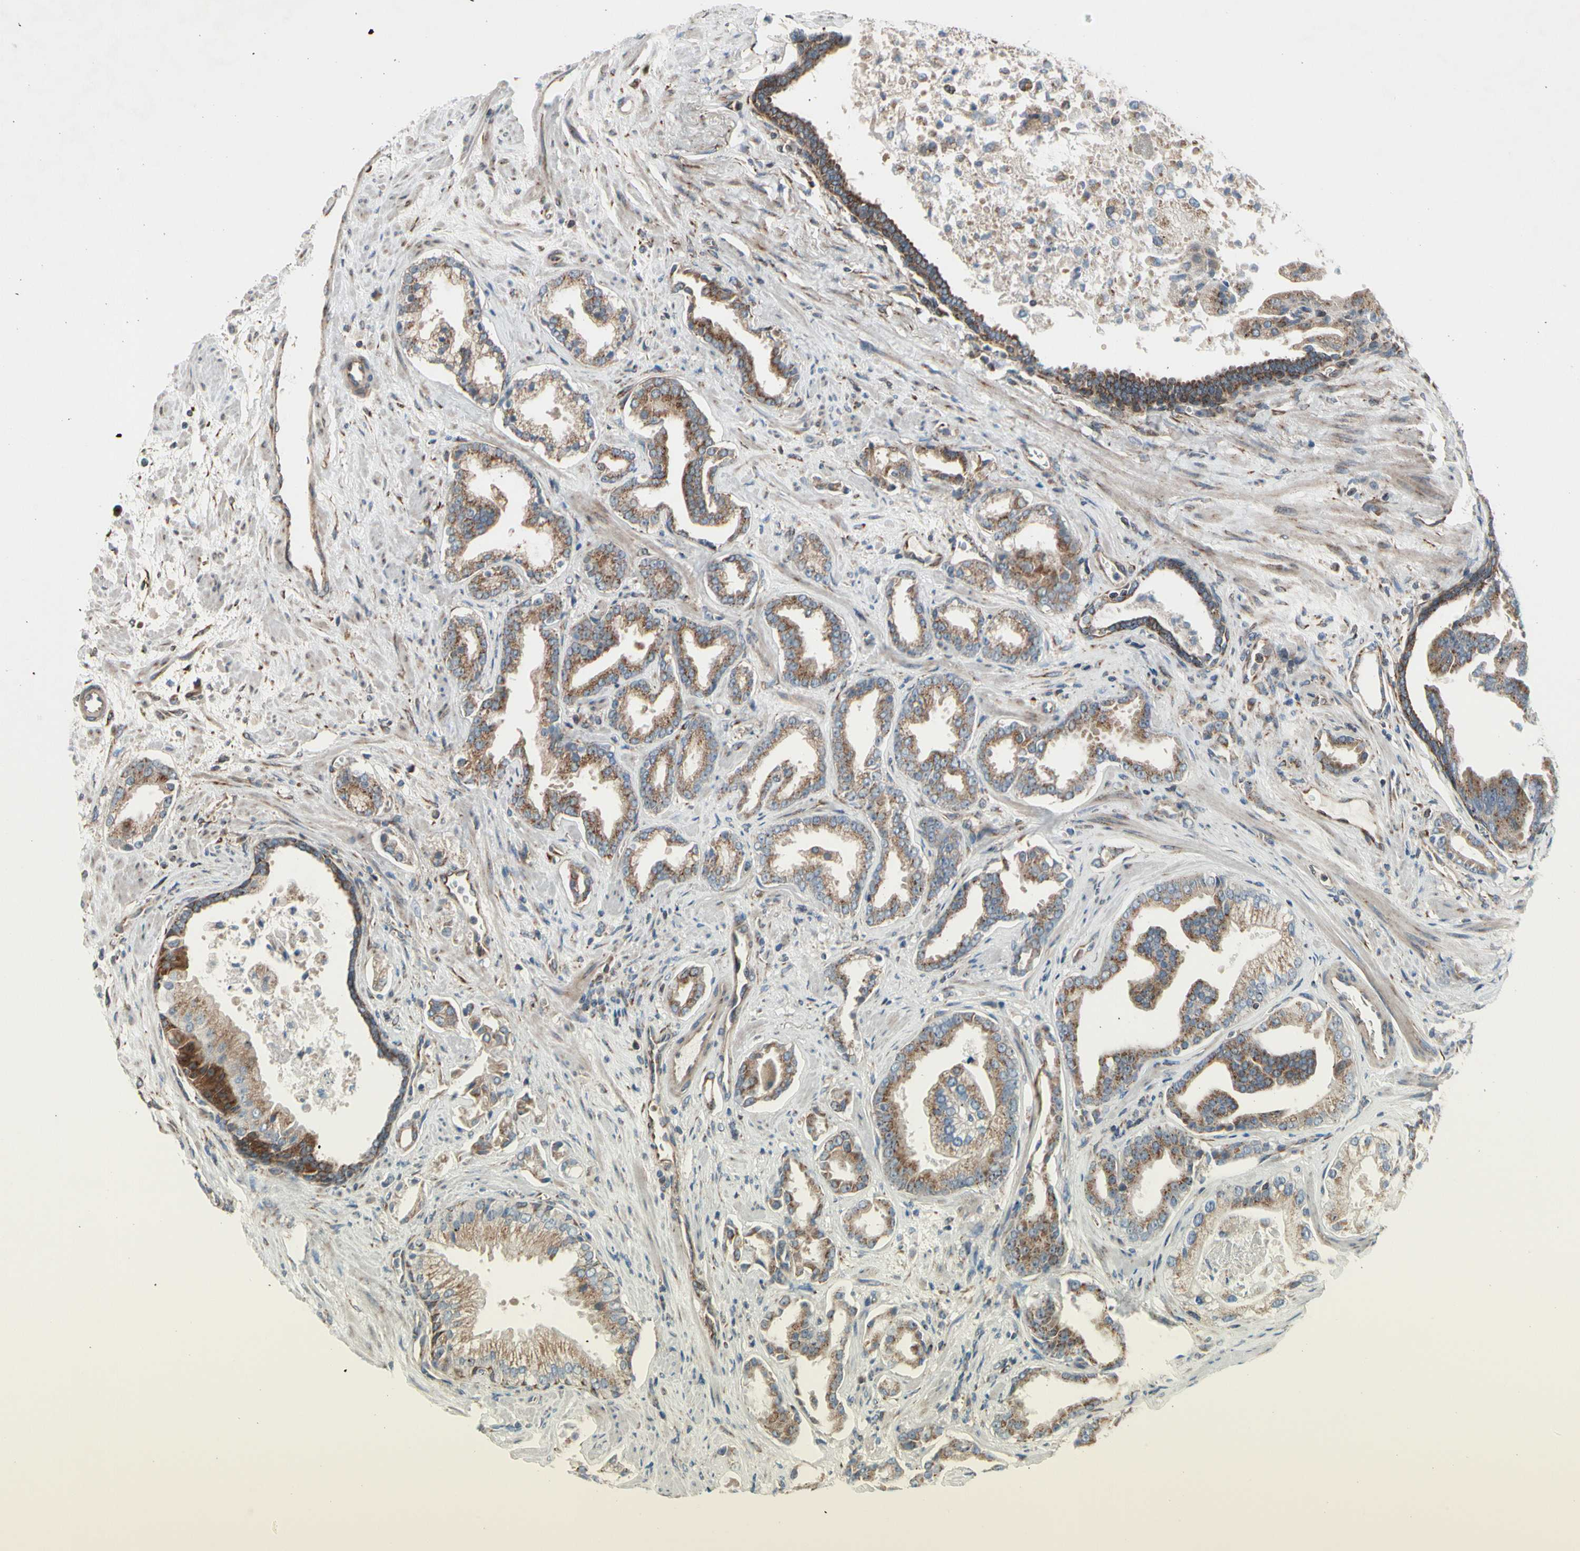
{"staining": {"intensity": "moderate", "quantity": ">75%", "location": "cytoplasmic/membranous"}, "tissue": "prostate cancer", "cell_type": "Tumor cells", "image_type": "cancer", "snomed": [{"axis": "morphology", "description": "Adenocarcinoma, High grade"}, {"axis": "topography", "description": "Prostate"}], "caption": "Immunohistochemical staining of high-grade adenocarcinoma (prostate) demonstrates medium levels of moderate cytoplasmic/membranous protein positivity in about >75% of tumor cells.", "gene": "SLC39A9", "patient": {"sex": "male", "age": 67}}